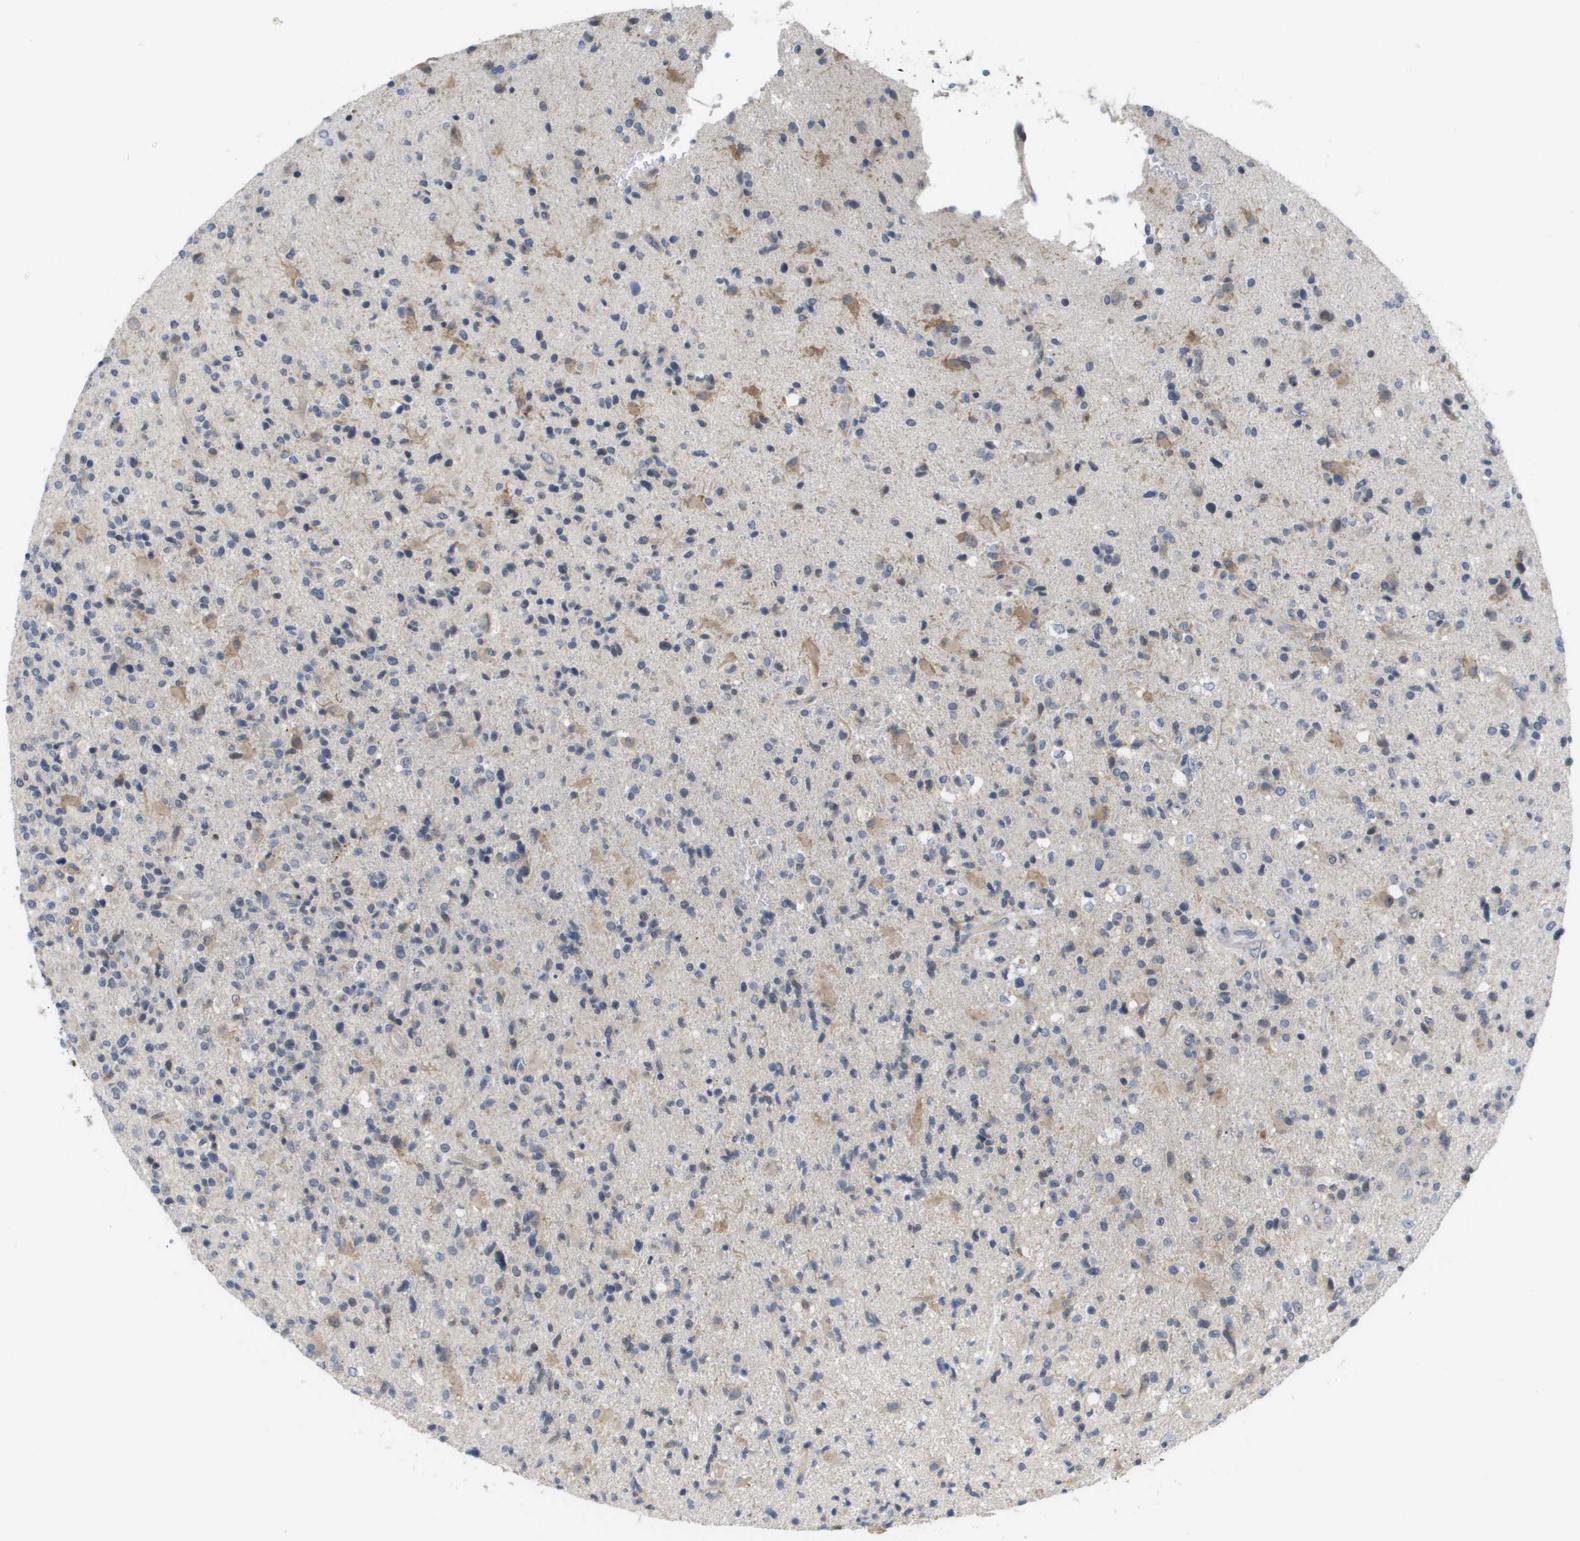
{"staining": {"intensity": "weak", "quantity": "<25%", "location": "cytoplasmic/membranous"}, "tissue": "glioma", "cell_type": "Tumor cells", "image_type": "cancer", "snomed": [{"axis": "morphology", "description": "Glioma, malignant, High grade"}, {"axis": "topography", "description": "Brain"}], "caption": "A high-resolution histopathology image shows IHC staining of malignant glioma (high-grade), which shows no significant expression in tumor cells.", "gene": "MTARC2", "patient": {"sex": "male", "age": 72}}